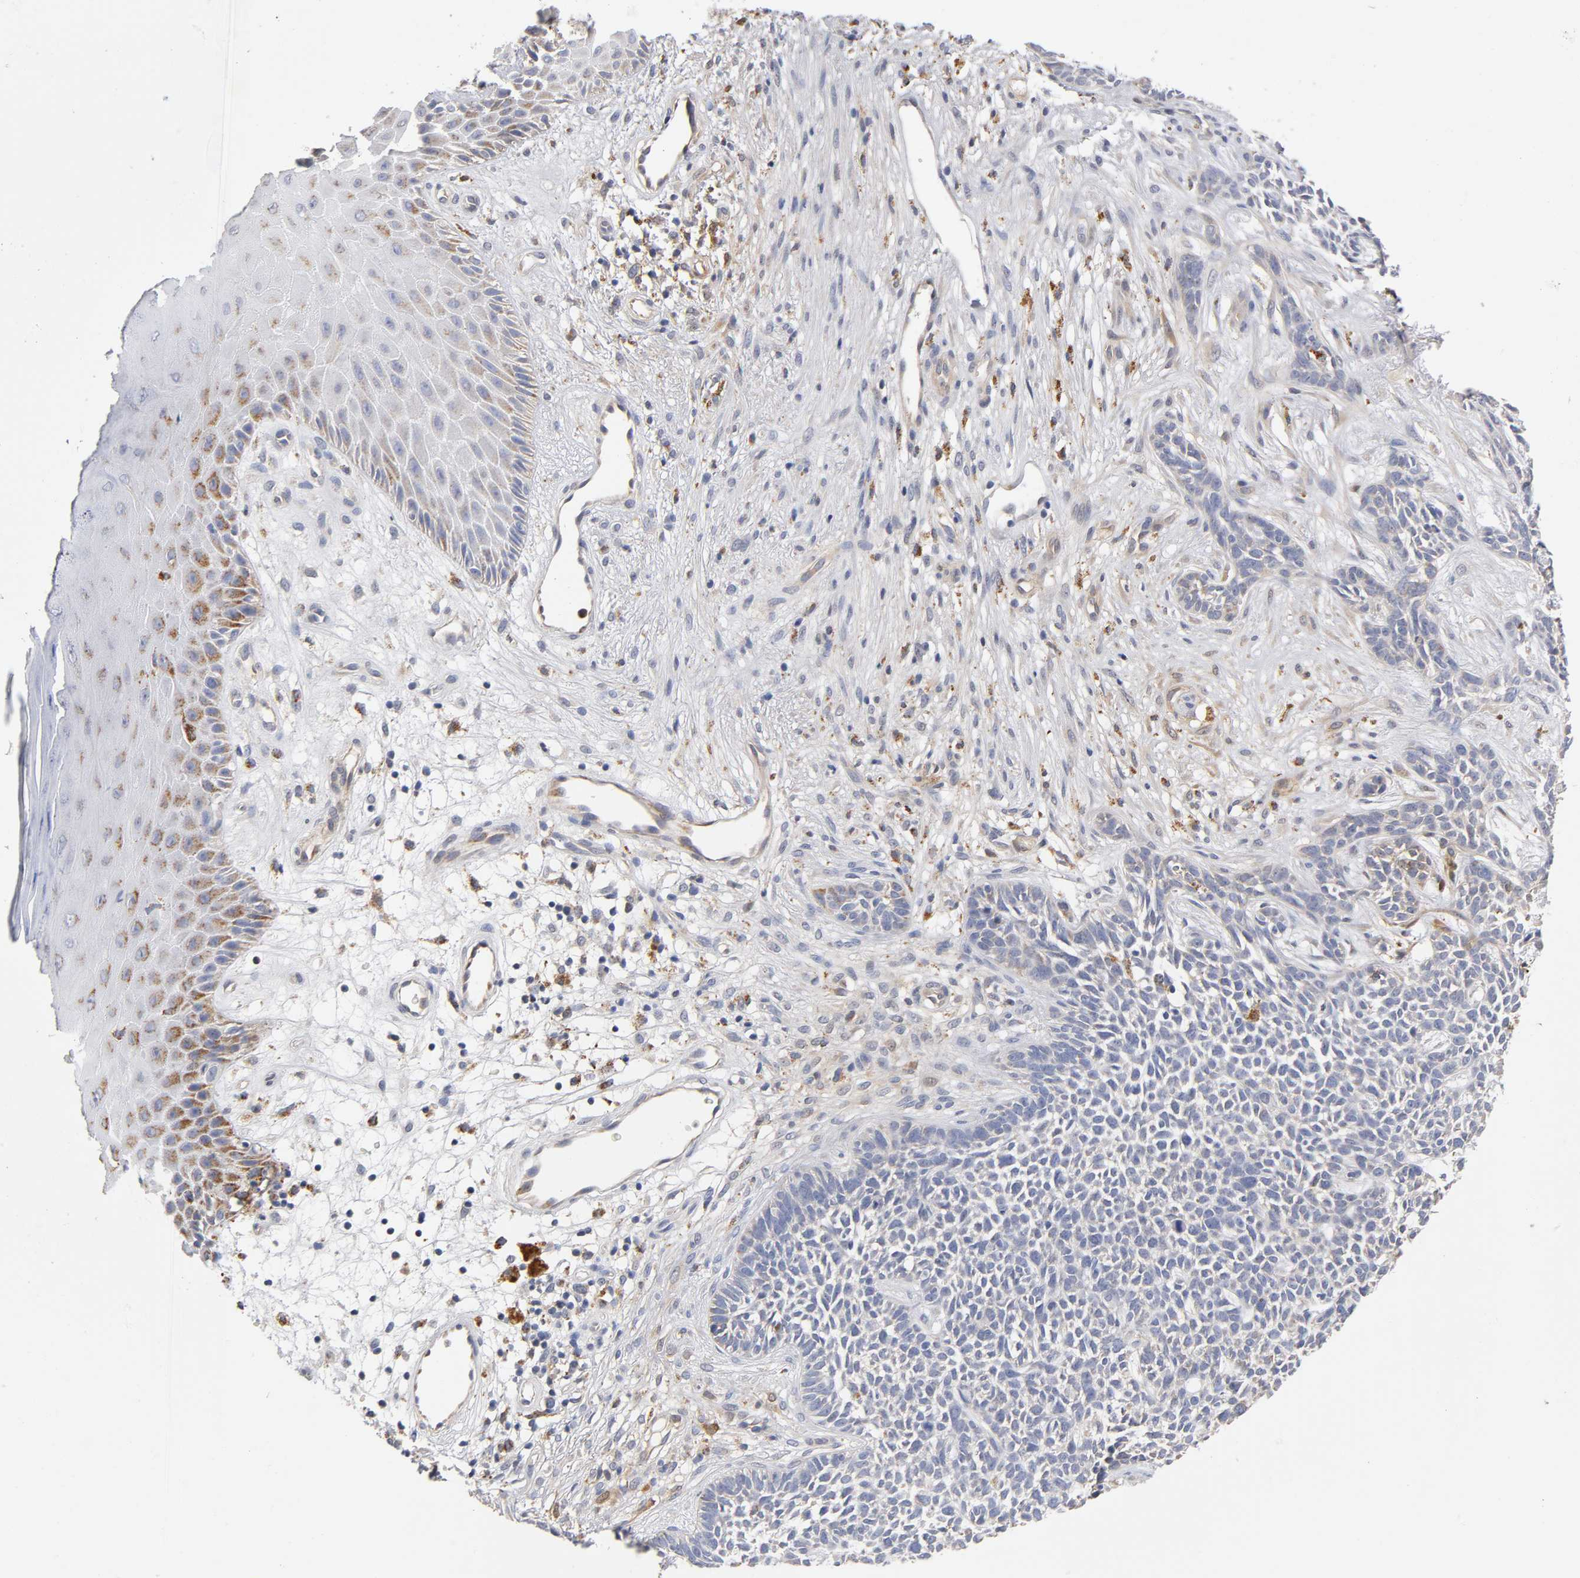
{"staining": {"intensity": "weak", "quantity": "<25%", "location": "cytoplasmic/membranous"}, "tissue": "skin cancer", "cell_type": "Tumor cells", "image_type": "cancer", "snomed": [{"axis": "morphology", "description": "Basal cell carcinoma"}, {"axis": "topography", "description": "Skin"}], "caption": "The image shows no significant staining in tumor cells of basal cell carcinoma (skin).", "gene": "ISG15", "patient": {"sex": "female", "age": 84}}